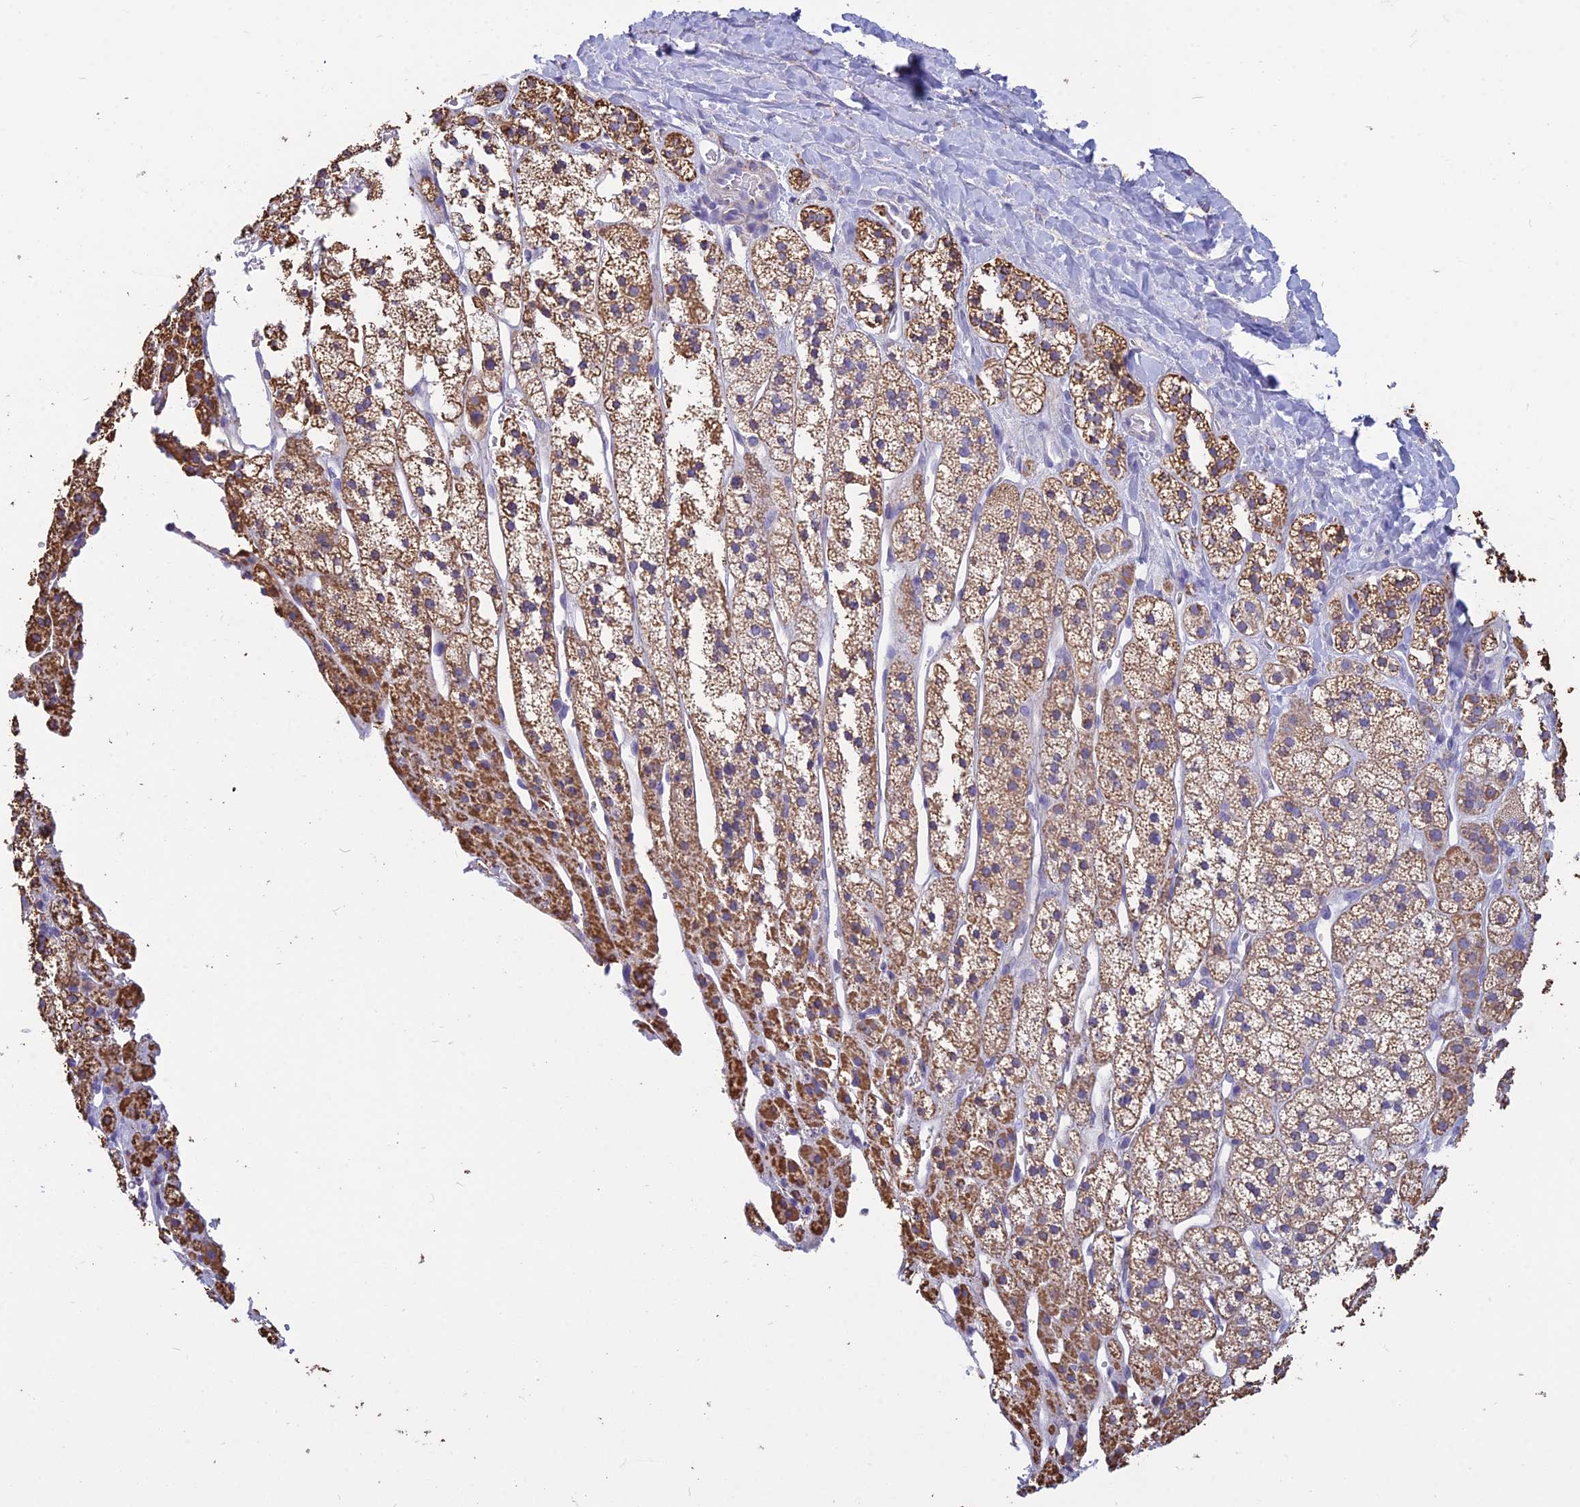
{"staining": {"intensity": "moderate", "quantity": ">75%", "location": "cytoplasmic/membranous"}, "tissue": "adrenal gland", "cell_type": "Glandular cells", "image_type": "normal", "snomed": [{"axis": "morphology", "description": "Normal tissue, NOS"}, {"axis": "topography", "description": "Adrenal gland"}], "caption": "About >75% of glandular cells in benign human adrenal gland display moderate cytoplasmic/membranous protein positivity as visualized by brown immunohistochemical staining.", "gene": "OR2W3", "patient": {"sex": "male", "age": 56}}